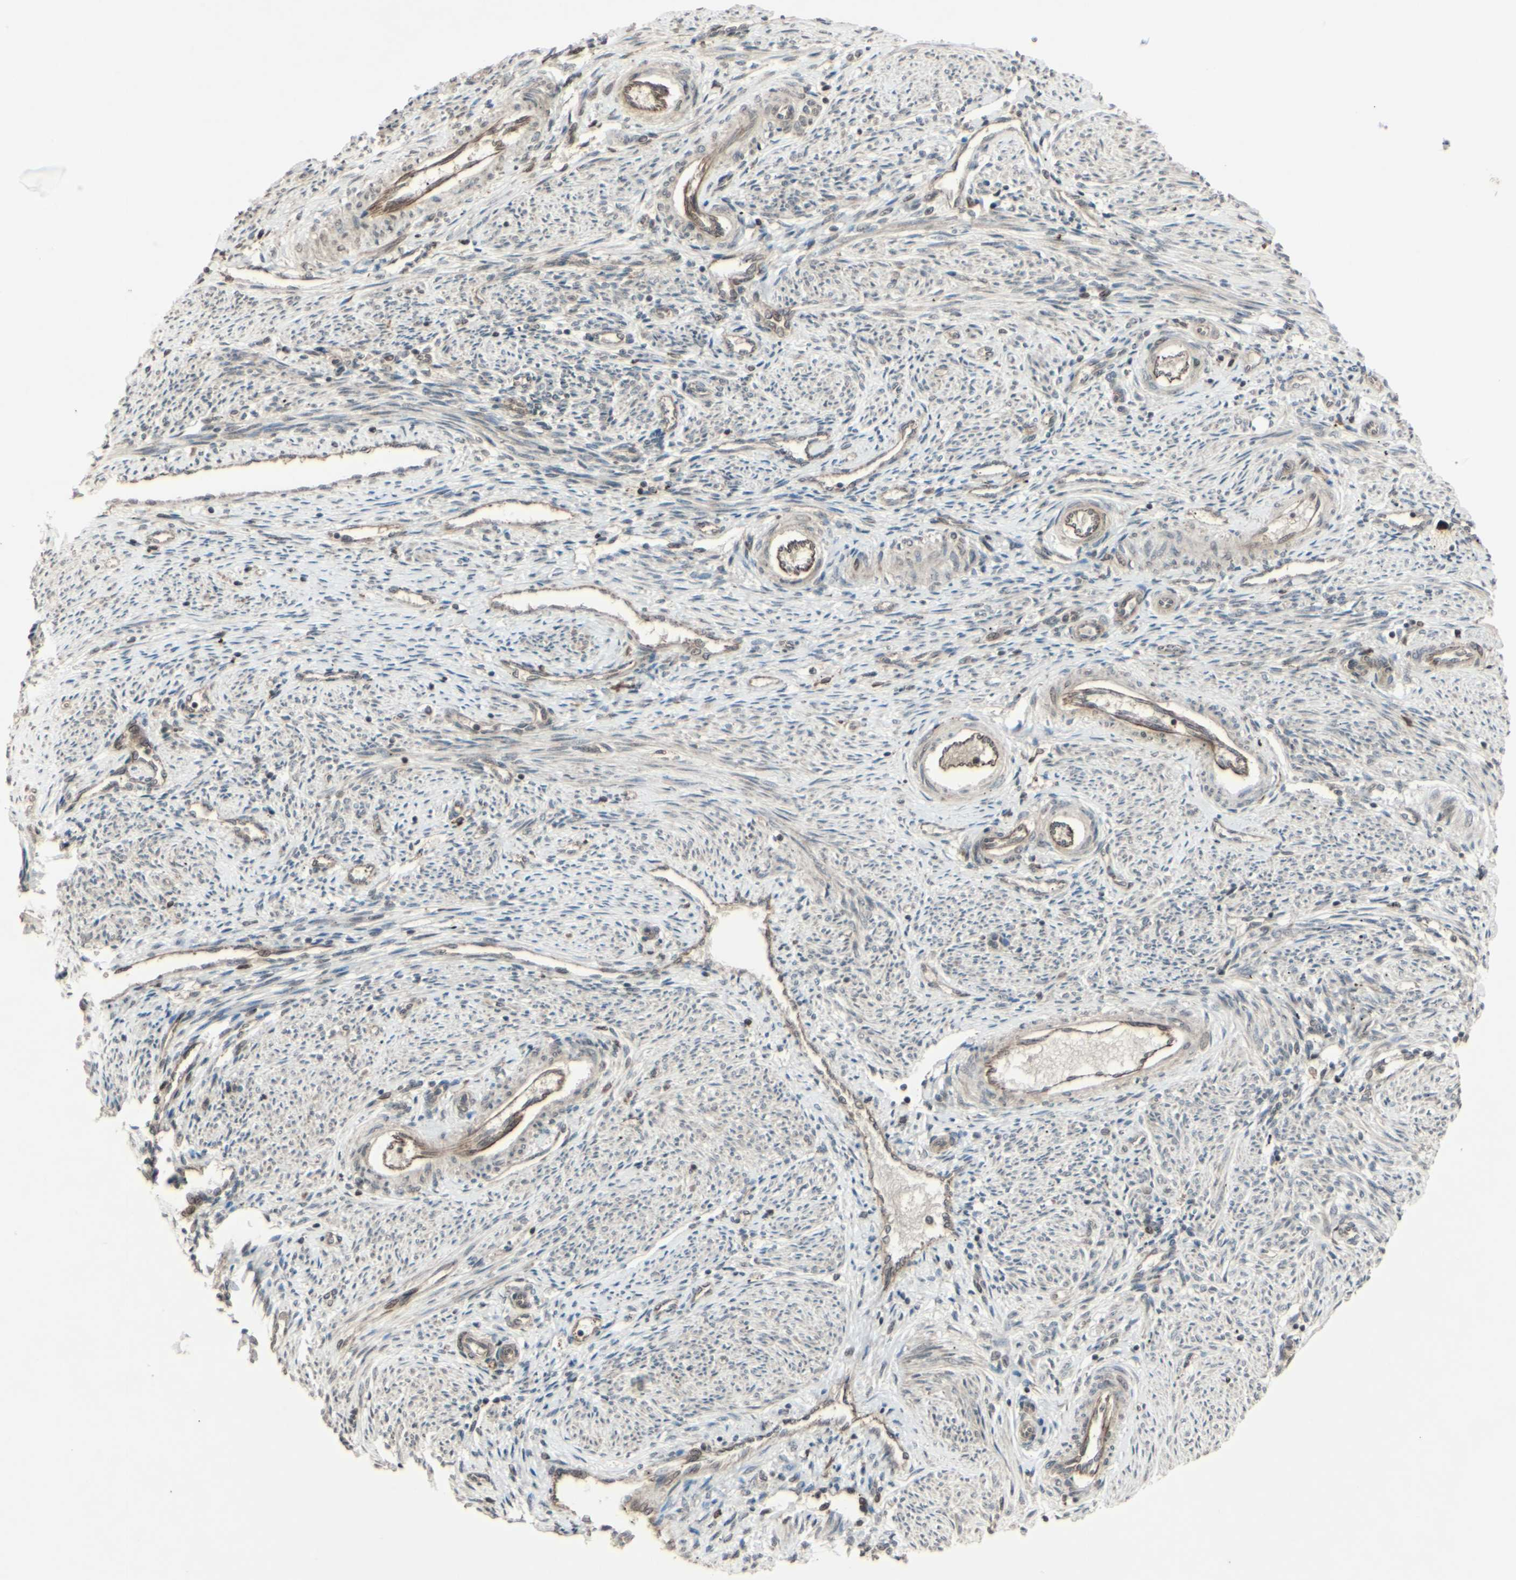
{"staining": {"intensity": "weak", "quantity": "25%-75%", "location": "cytoplasmic/membranous,nuclear"}, "tissue": "endometrium", "cell_type": "Cells in endometrial stroma", "image_type": "normal", "snomed": [{"axis": "morphology", "description": "Normal tissue, NOS"}, {"axis": "topography", "description": "Endometrium"}], "caption": "A micrograph of human endometrium stained for a protein exhibits weak cytoplasmic/membranous,nuclear brown staining in cells in endometrial stroma. (DAB (3,3'-diaminobenzidine) IHC, brown staining for protein, blue staining for nuclei).", "gene": "BLNK", "patient": {"sex": "female", "age": 42}}